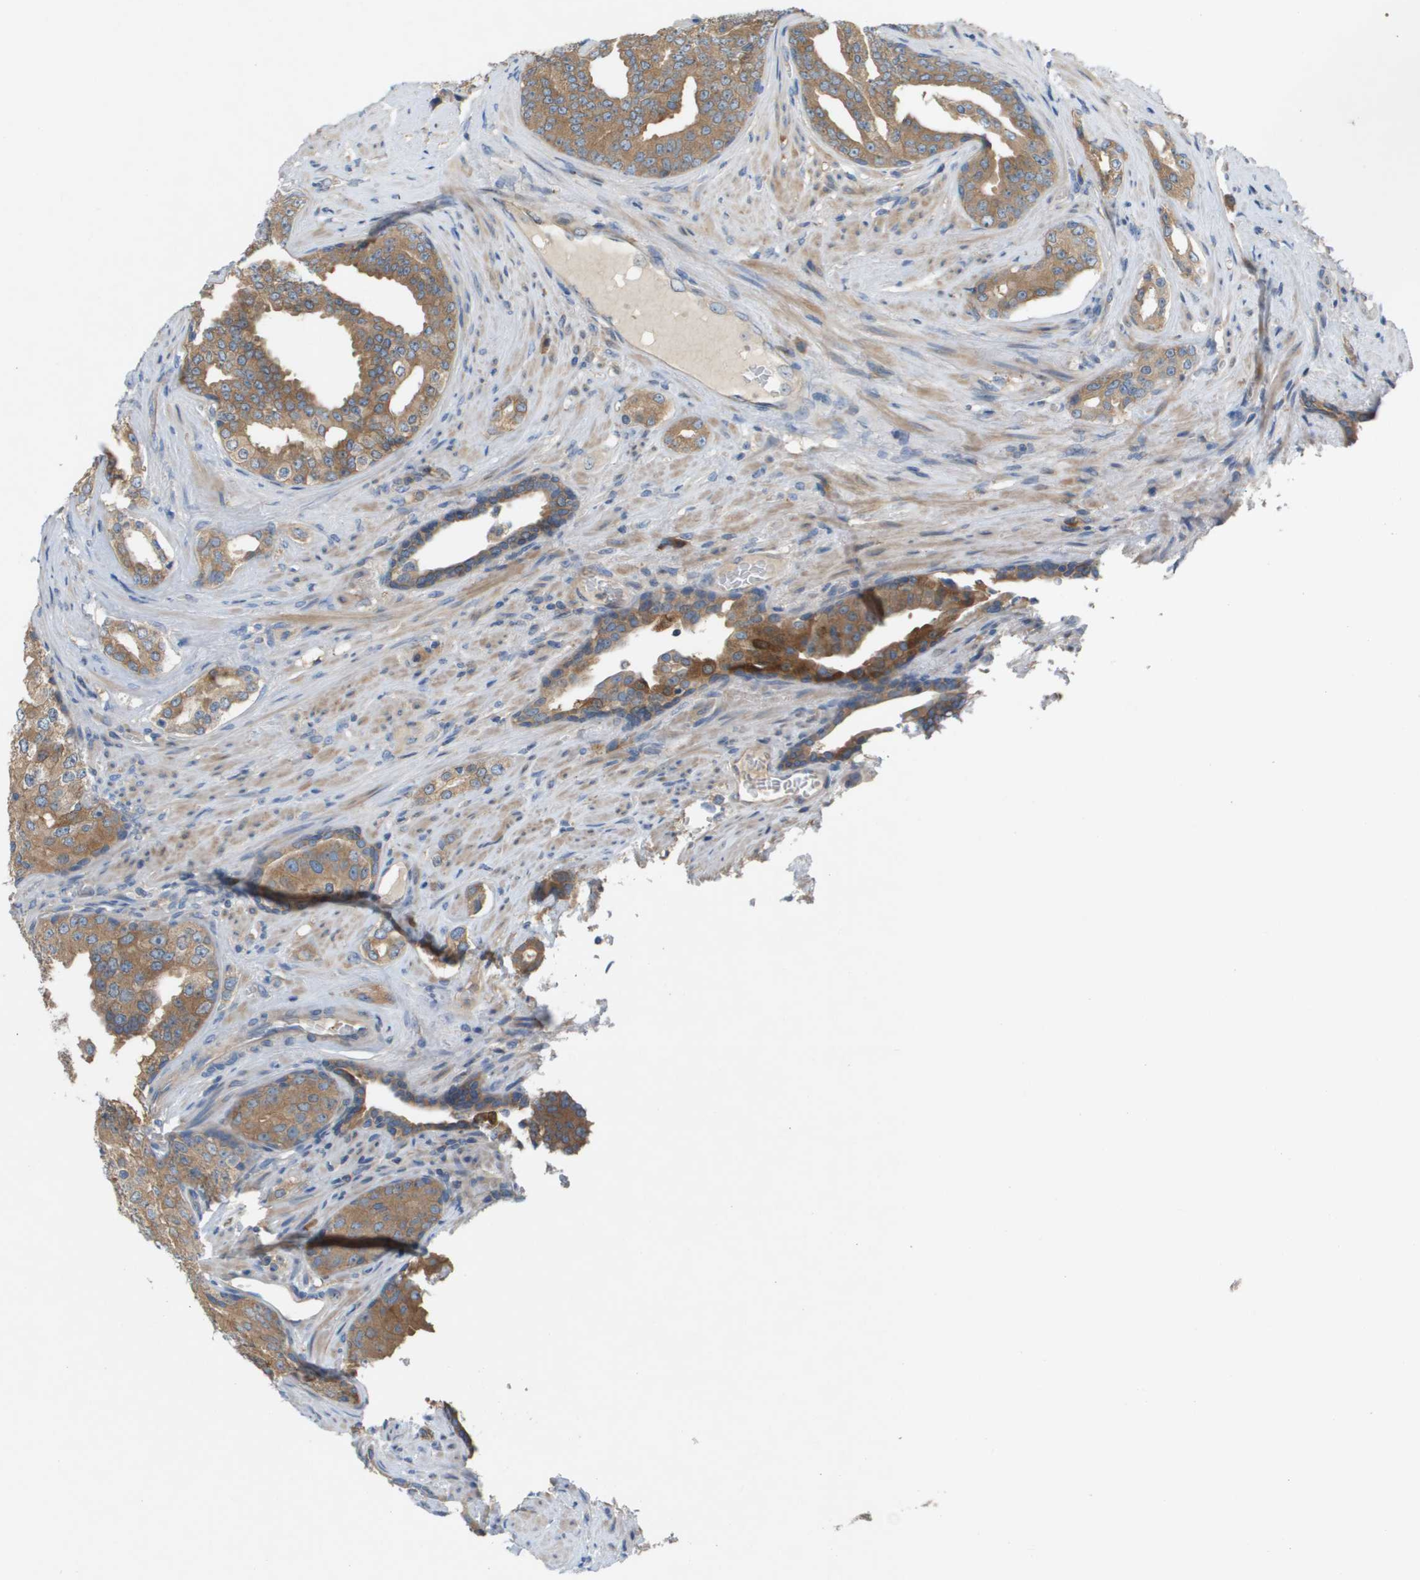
{"staining": {"intensity": "moderate", "quantity": ">75%", "location": "cytoplasmic/membranous"}, "tissue": "prostate cancer", "cell_type": "Tumor cells", "image_type": "cancer", "snomed": [{"axis": "morphology", "description": "Adenocarcinoma, High grade"}, {"axis": "topography", "description": "Prostate"}], "caption": "Protein expression analysis of human prostate adenocarcinoma (high-grade) reveals moderate cytoplasmic/membranous expression in about >75% of tumor cells.", "gene": "UBA5", "patient": {"sex": "male", "age": 71}}